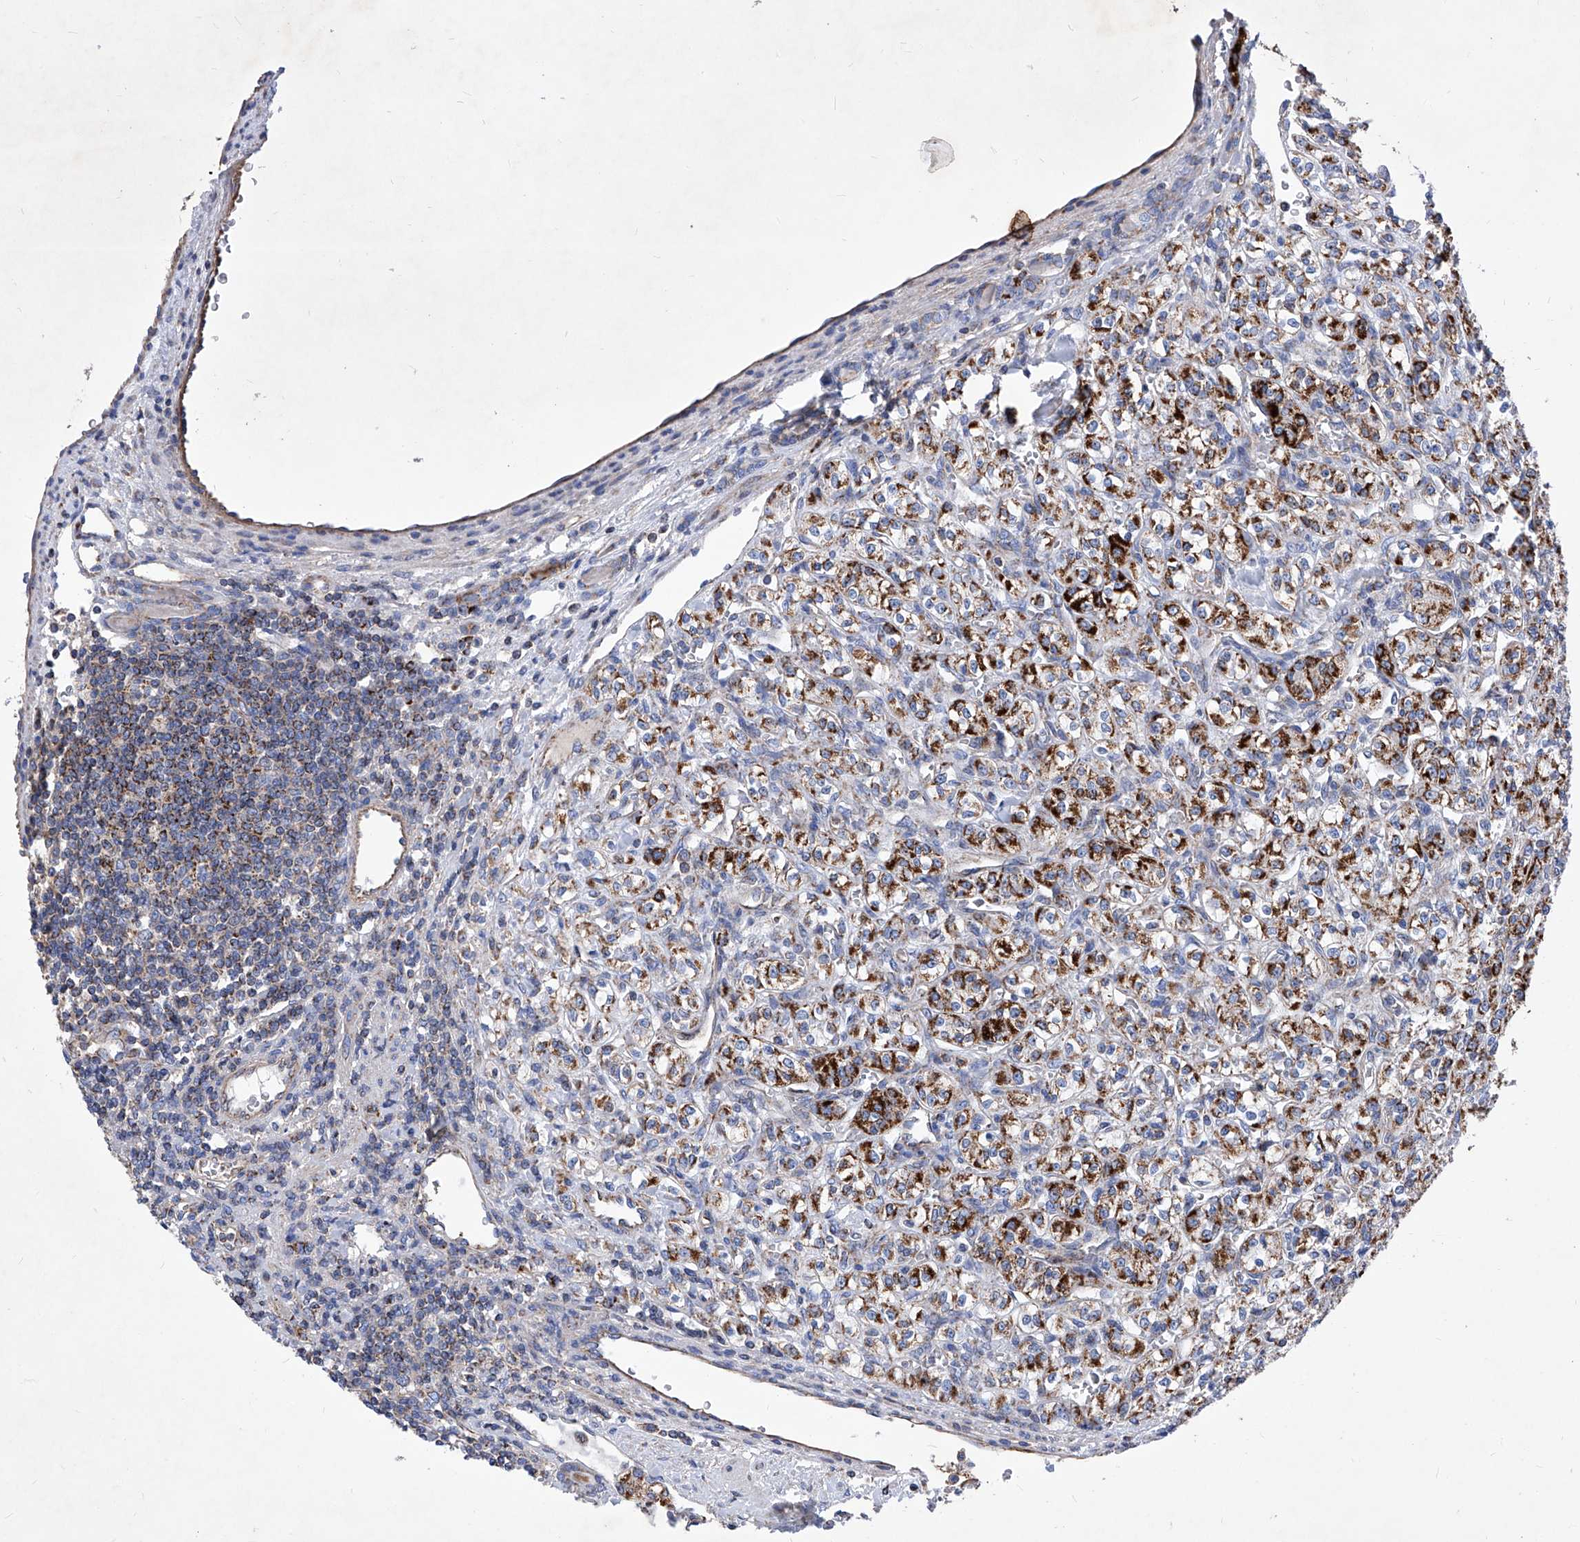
{"staining": {"intensity": "strong", "quantity": "25%-75%", "location": "cytoplasmic/membranous"}, "tissue": "renal cancer", "cell_type": "Tumor cells", "image_type": "cancer", "snomed": [{"axis": "morphology", "description": "Adenocarcinoma, NOS"}, {"axis": "topography", "description": "Kidney"}], "caption": "This image reveals renal adenocarcinoma stained with immunohistochemistry (IHC) to label a protein in brown. The cytoplasmic/membranous of tumor cells show strong positivity for the protein. Nuclei are counter-stained blue.", "gene": "HRNR", "patient": {"sex": "male", "age": 77}}